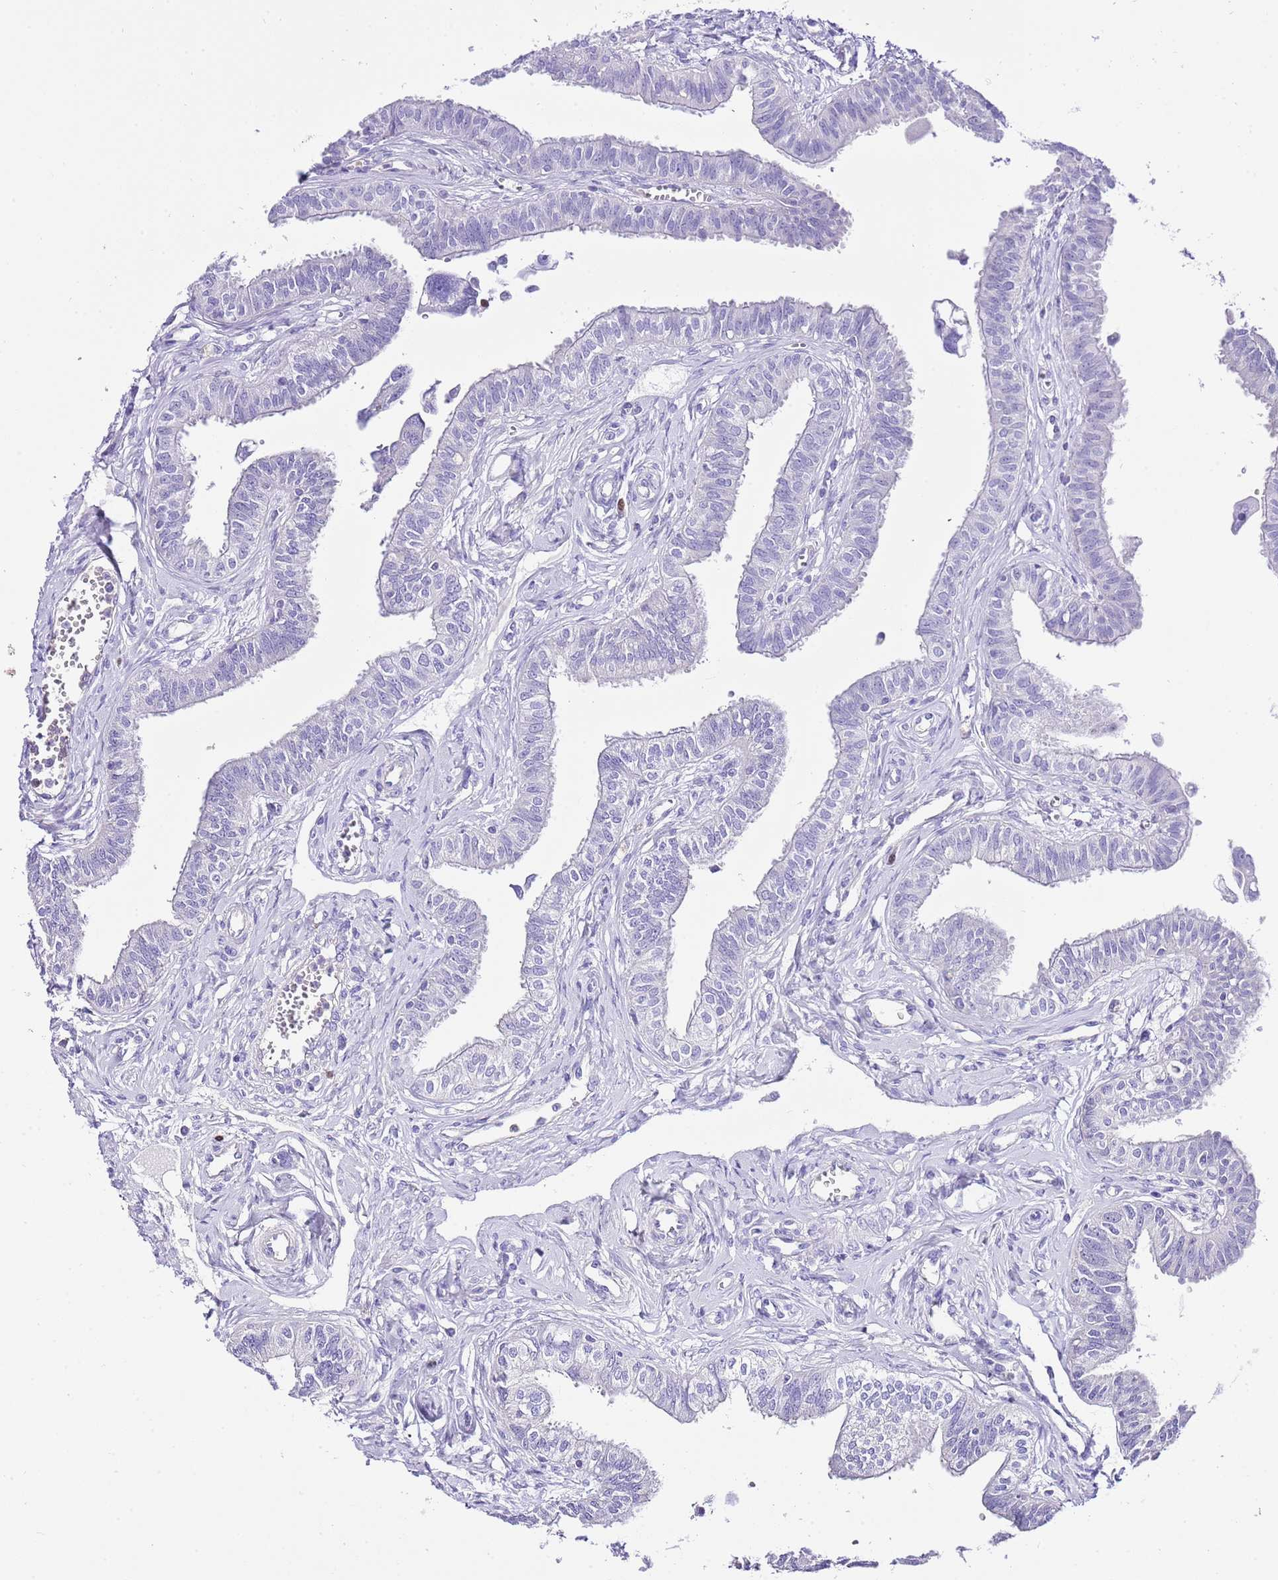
{"staining": {"intensity": "negative", "quantity": "none", "location": "none"}, "tissue": "fallopian tube", "cell_type": "Glandular cells", "image_type": "normal", "snomed": [{"axis": "morphology", "description": "Normal tissue, NOS"}, {"axis": "morphology", "description": "Carcinoma, NOS"}, {"axis": "topography", "description": "Fallopian tube"}, {"axis": "topography", "description": "Ovary"}], "caption": "An immunohistochemistry image of normal fallopian tube is shown. There is no staining in glandular cells of fallopian tube.", "gene": "BHLHA15", "patient": {"sex": "female", "age": 59}}